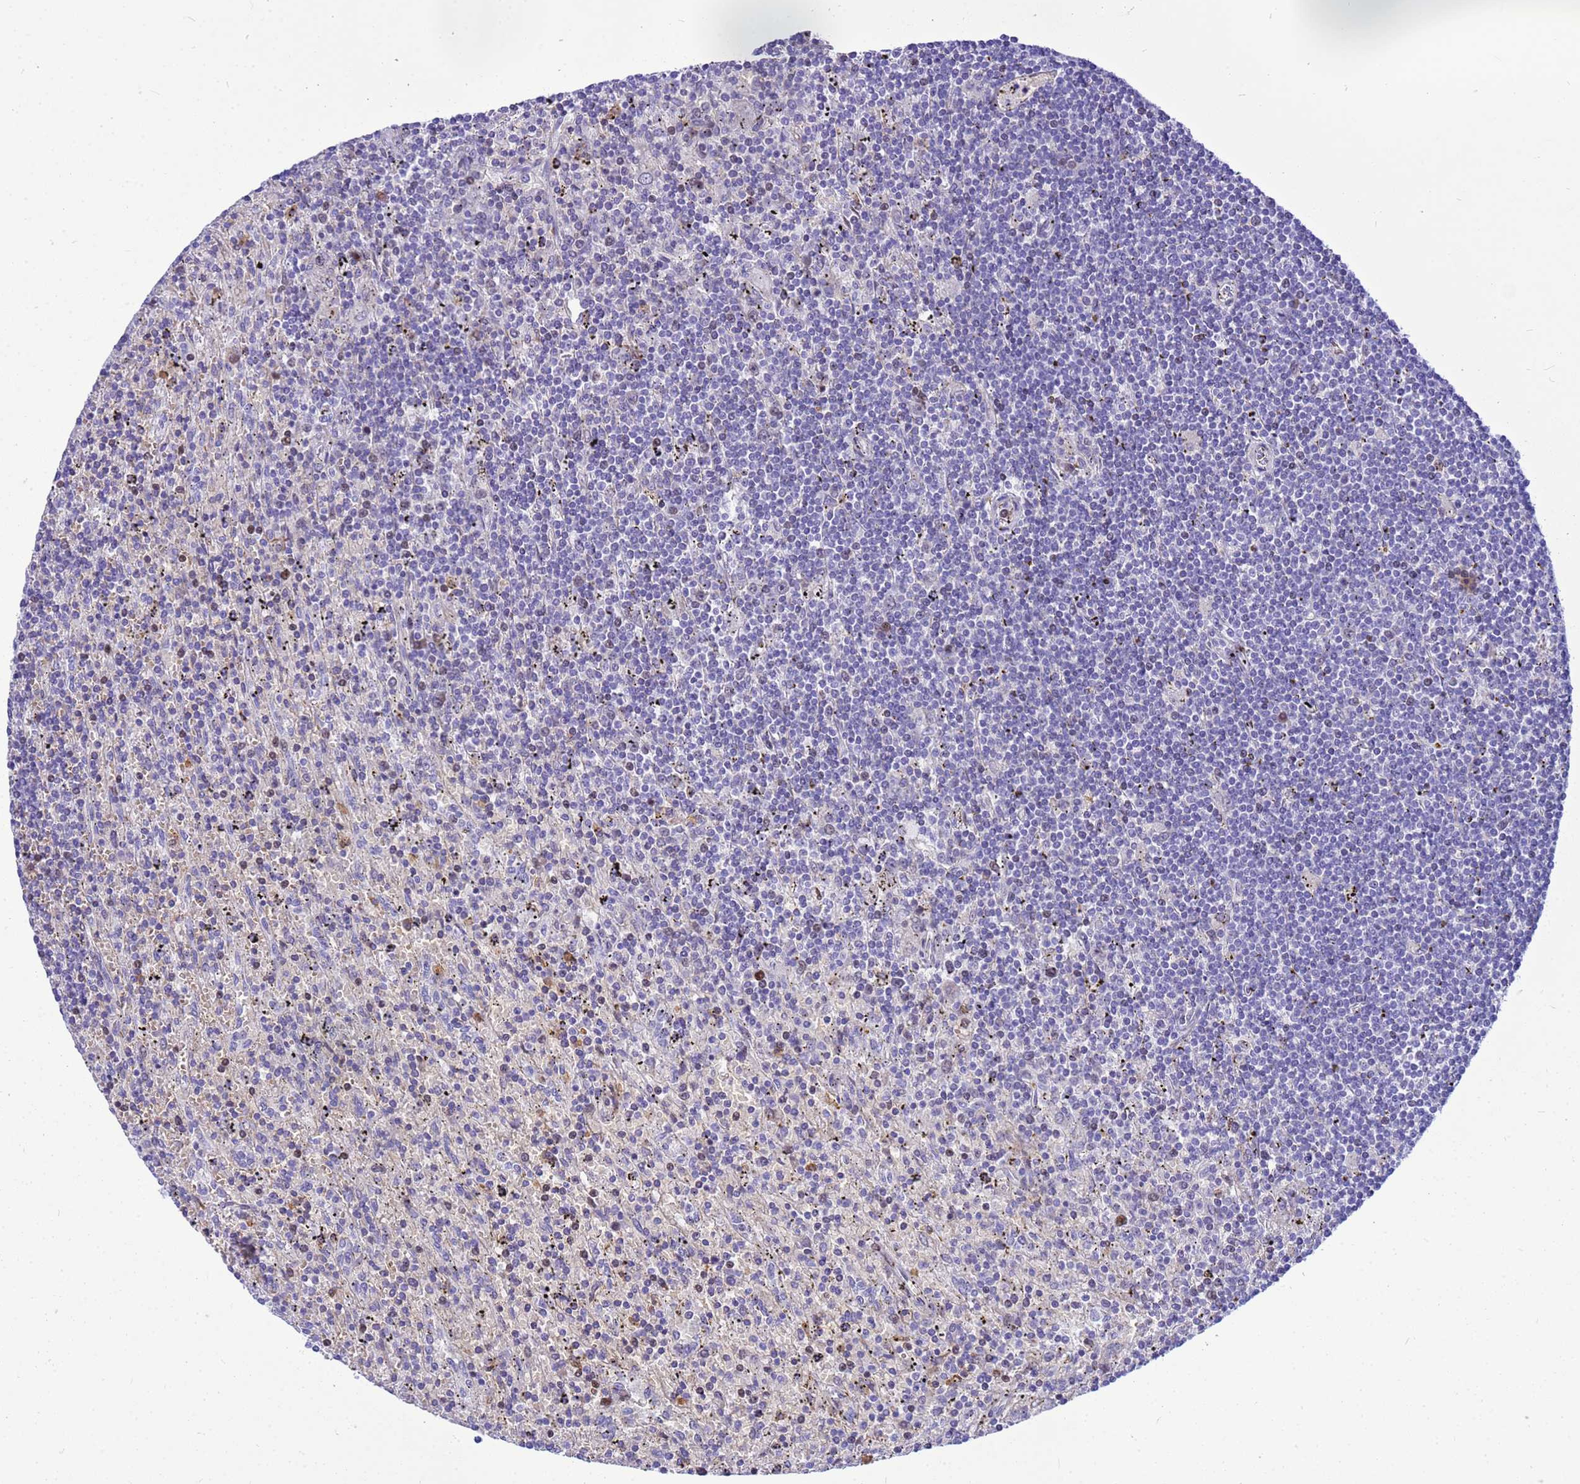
{"staining": {"intensity": "negative", "quantity": "none", "location": "none"}, "tissue": "lymphoma", "cell_type": "Tumor cells", "image_type": "cancer", "snomed": [{"axis": "morphology", "description": "Malignant lymphoma, non-Hodgkin's type, Low grade"}, {"axis": "topography", "description": "Spleen"}], "caption": "Immunohistochemistry of human lymphoma demonstrates no expression in tumor cells.", "gene": "ADAMTS7", "patient": {"sex": "male", "age": 76}}